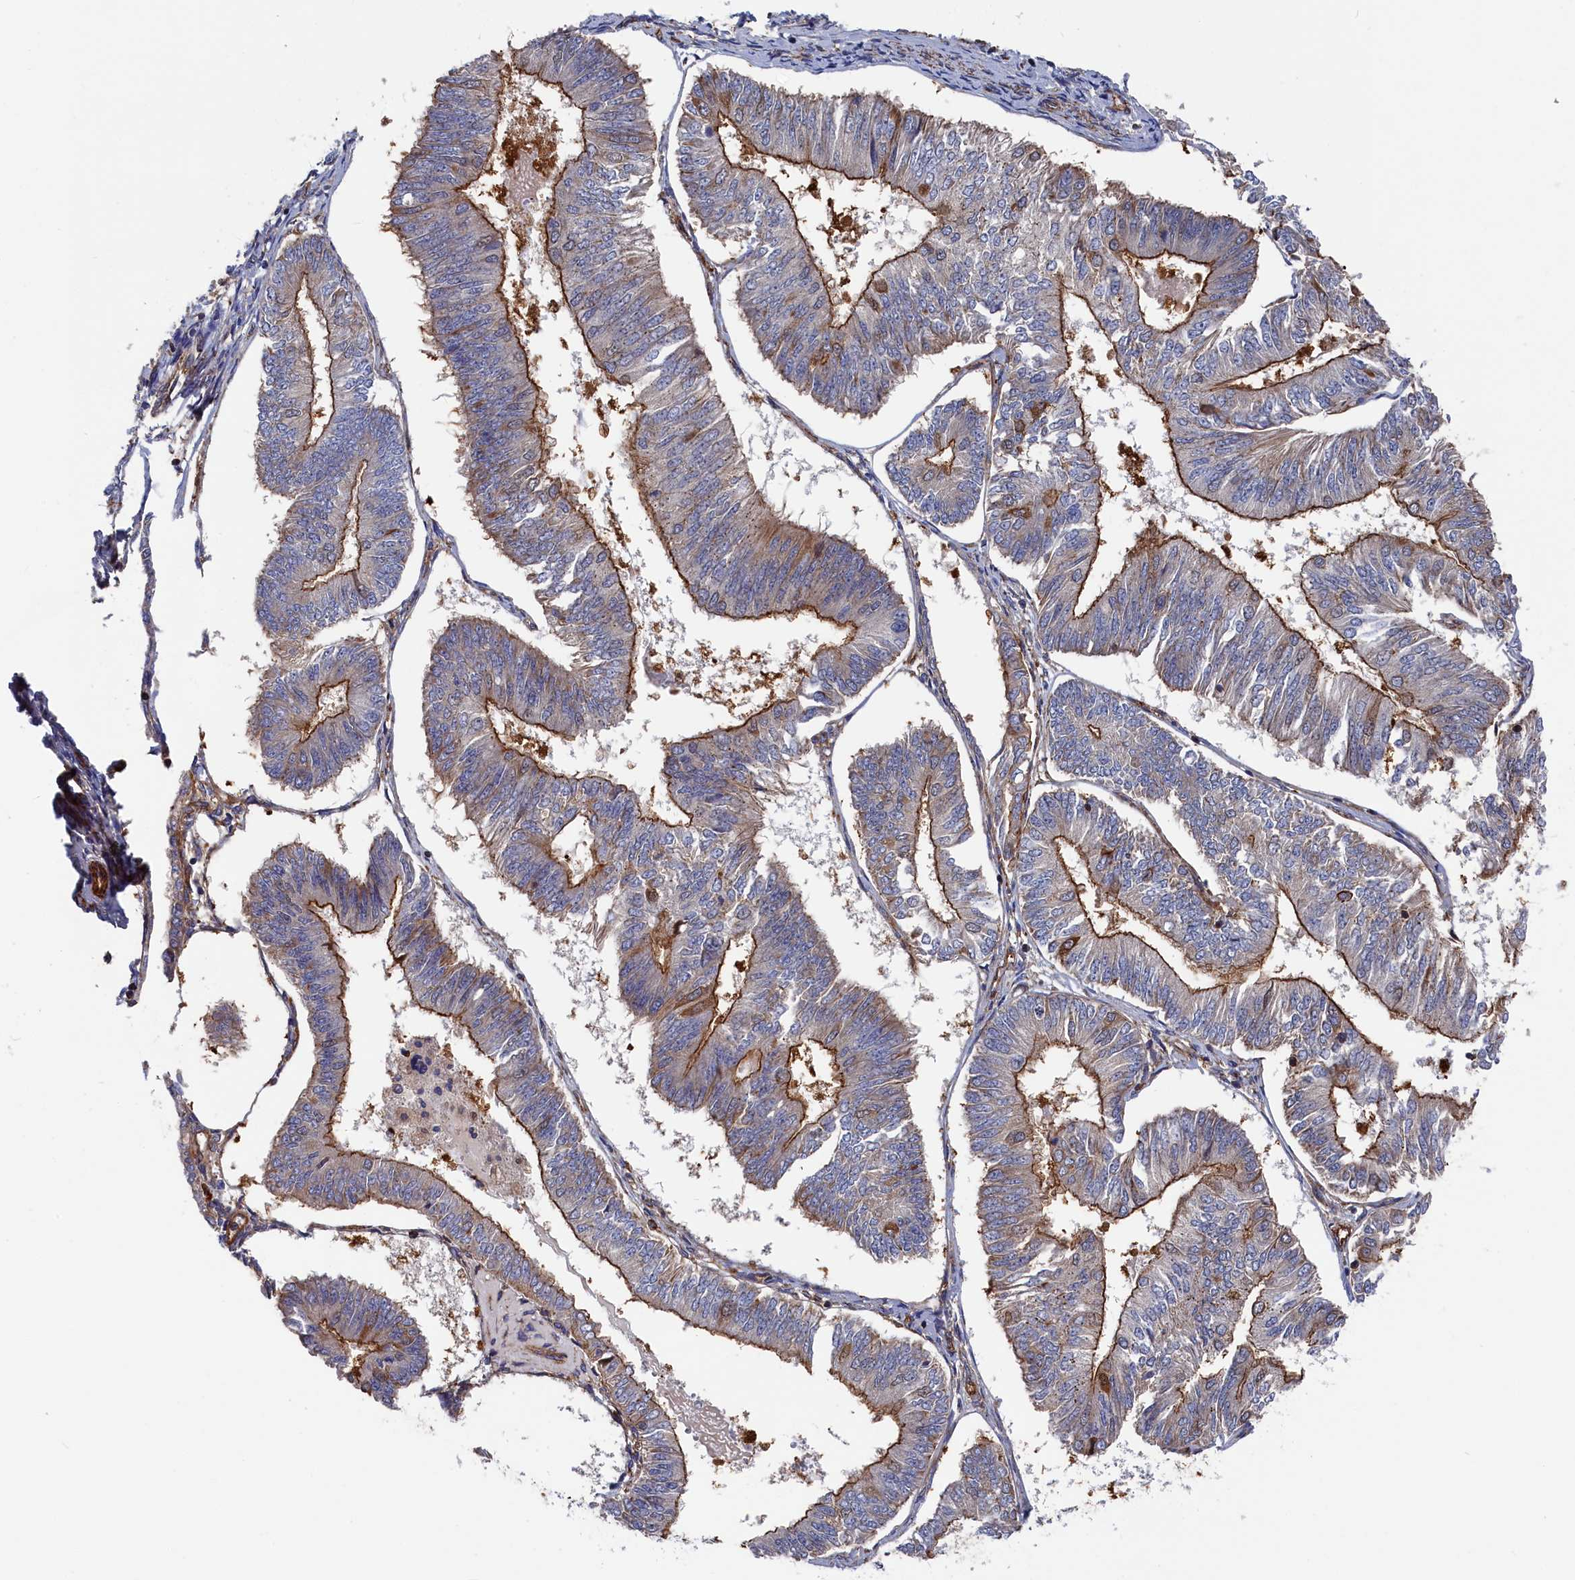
{"staining": {"intensity": "strong", "quantity": "25%-75%", "location": "cytoplasmic/membranous"}, "tissue": "endometrial cancer", "cell_type": "Tumor cells", "image_type": "cancer", "snomed": [{"axis": "morphology", "description": "Adenocarcinoma, NOS"}, {"axis": "topography", "description": "Endometrium"}], "caption": "Immunohistochemical staining of endometrial adenocarcinoma exhibits strong cytoplasmic/membranous protein staining in approximately 25%-75% of tumor cells.", "gene": "LDHD", "patient": {"sex": "female", "age": 58}}